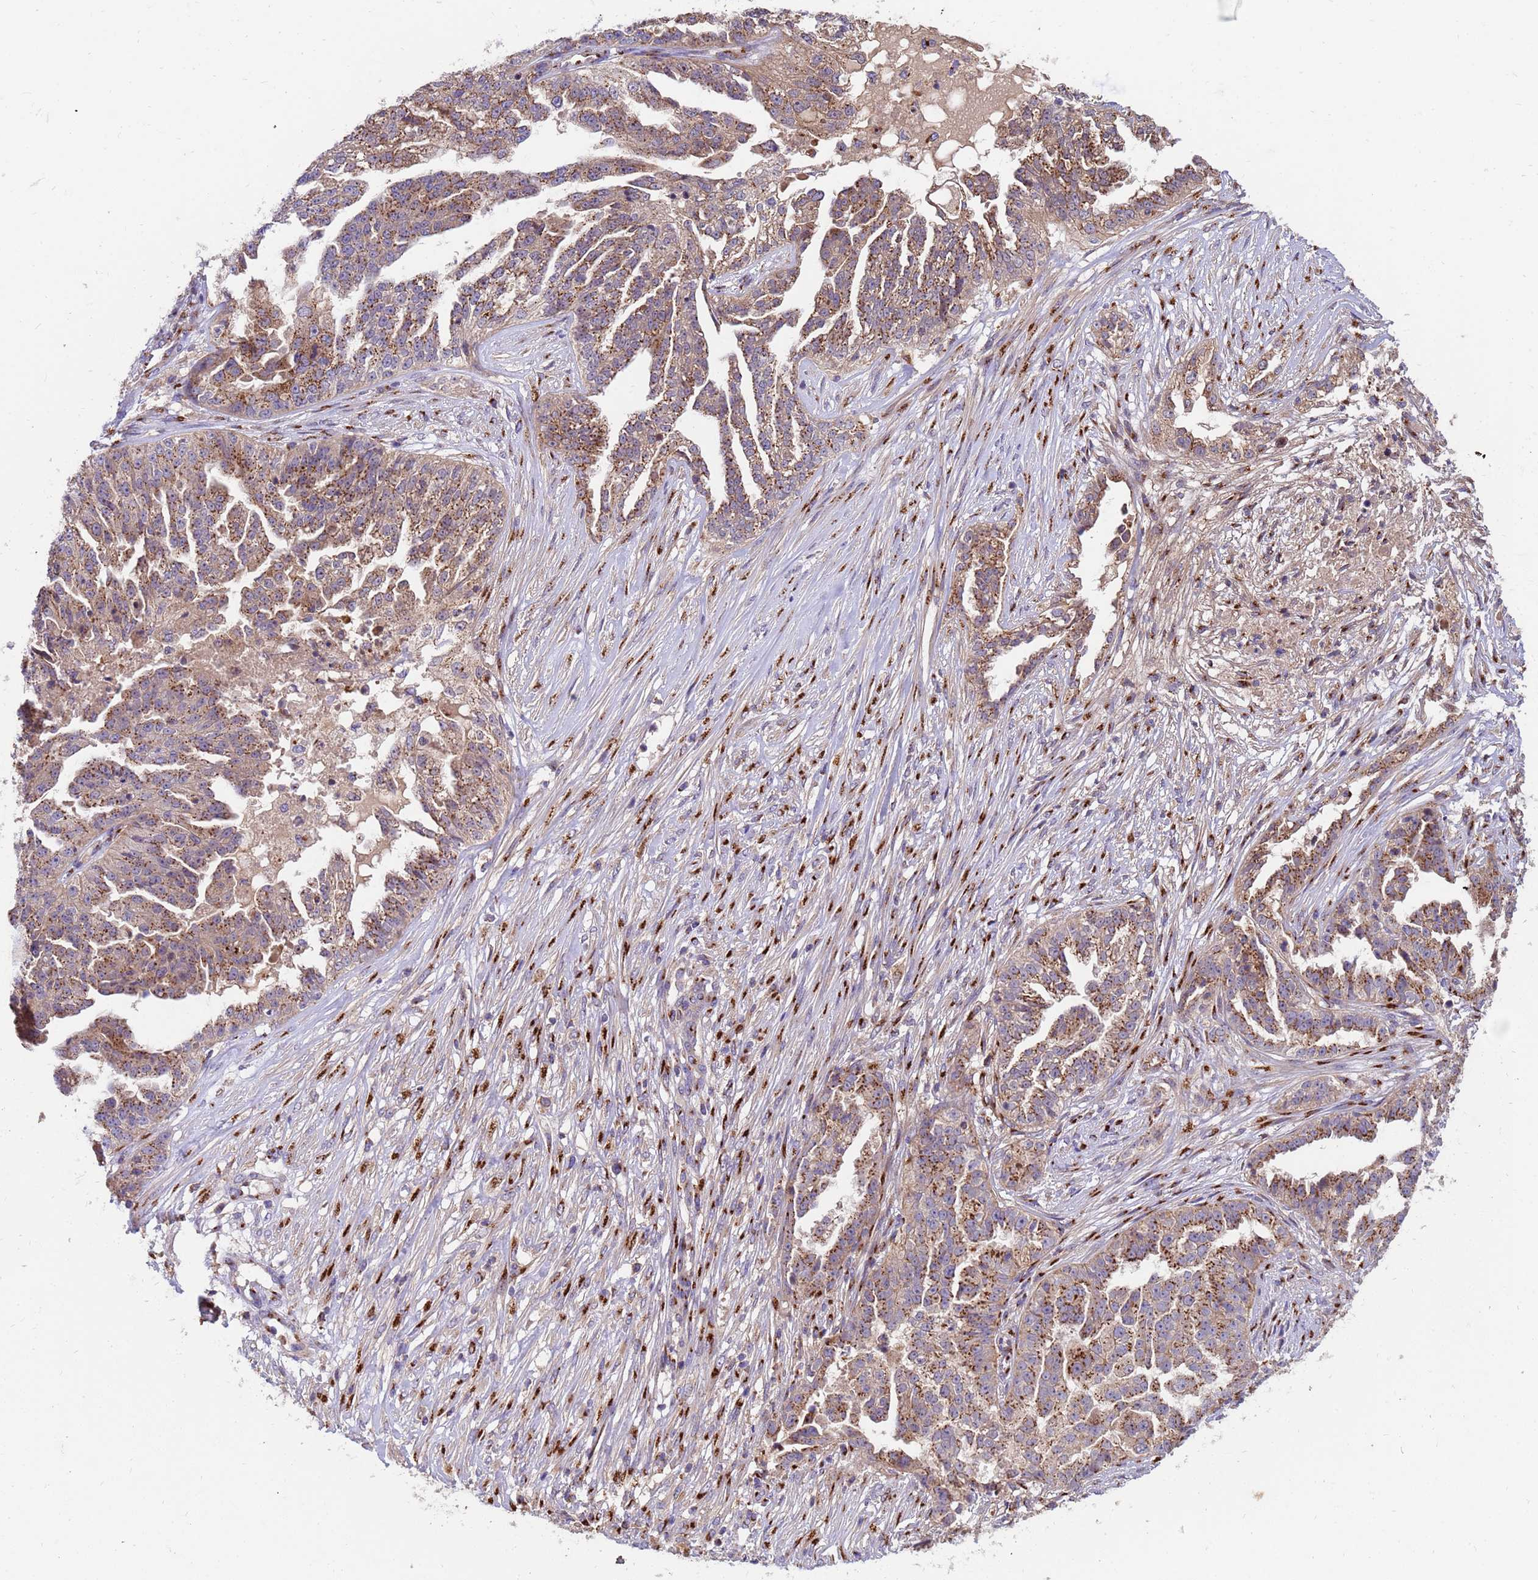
{"staining": {"intensity": "moderate", "quantity": ">75%", "location": "cytoplasmic/membranous"}, "tissue": "ovarian cancer", "cell_type": "Tumor cells", "image_type": "cancer", "snomed": [{"axis": "morphology", "description": "Cystadenocarcinoma, serous, NOS"}, {"axis": "topography", "description": "Ovary"}], "caption": "Immunohistochemical staining of human serous cystadenocarcinoma (ovarian) displays medium levels of moderate cytoplasmic/membranous protein expression in approximately >75% of tumor cells. The protein is shown in brown color, while the nuclei are stained blue.", "gene": "HPS3", "patient": {"sex": "female", "age": 58}}